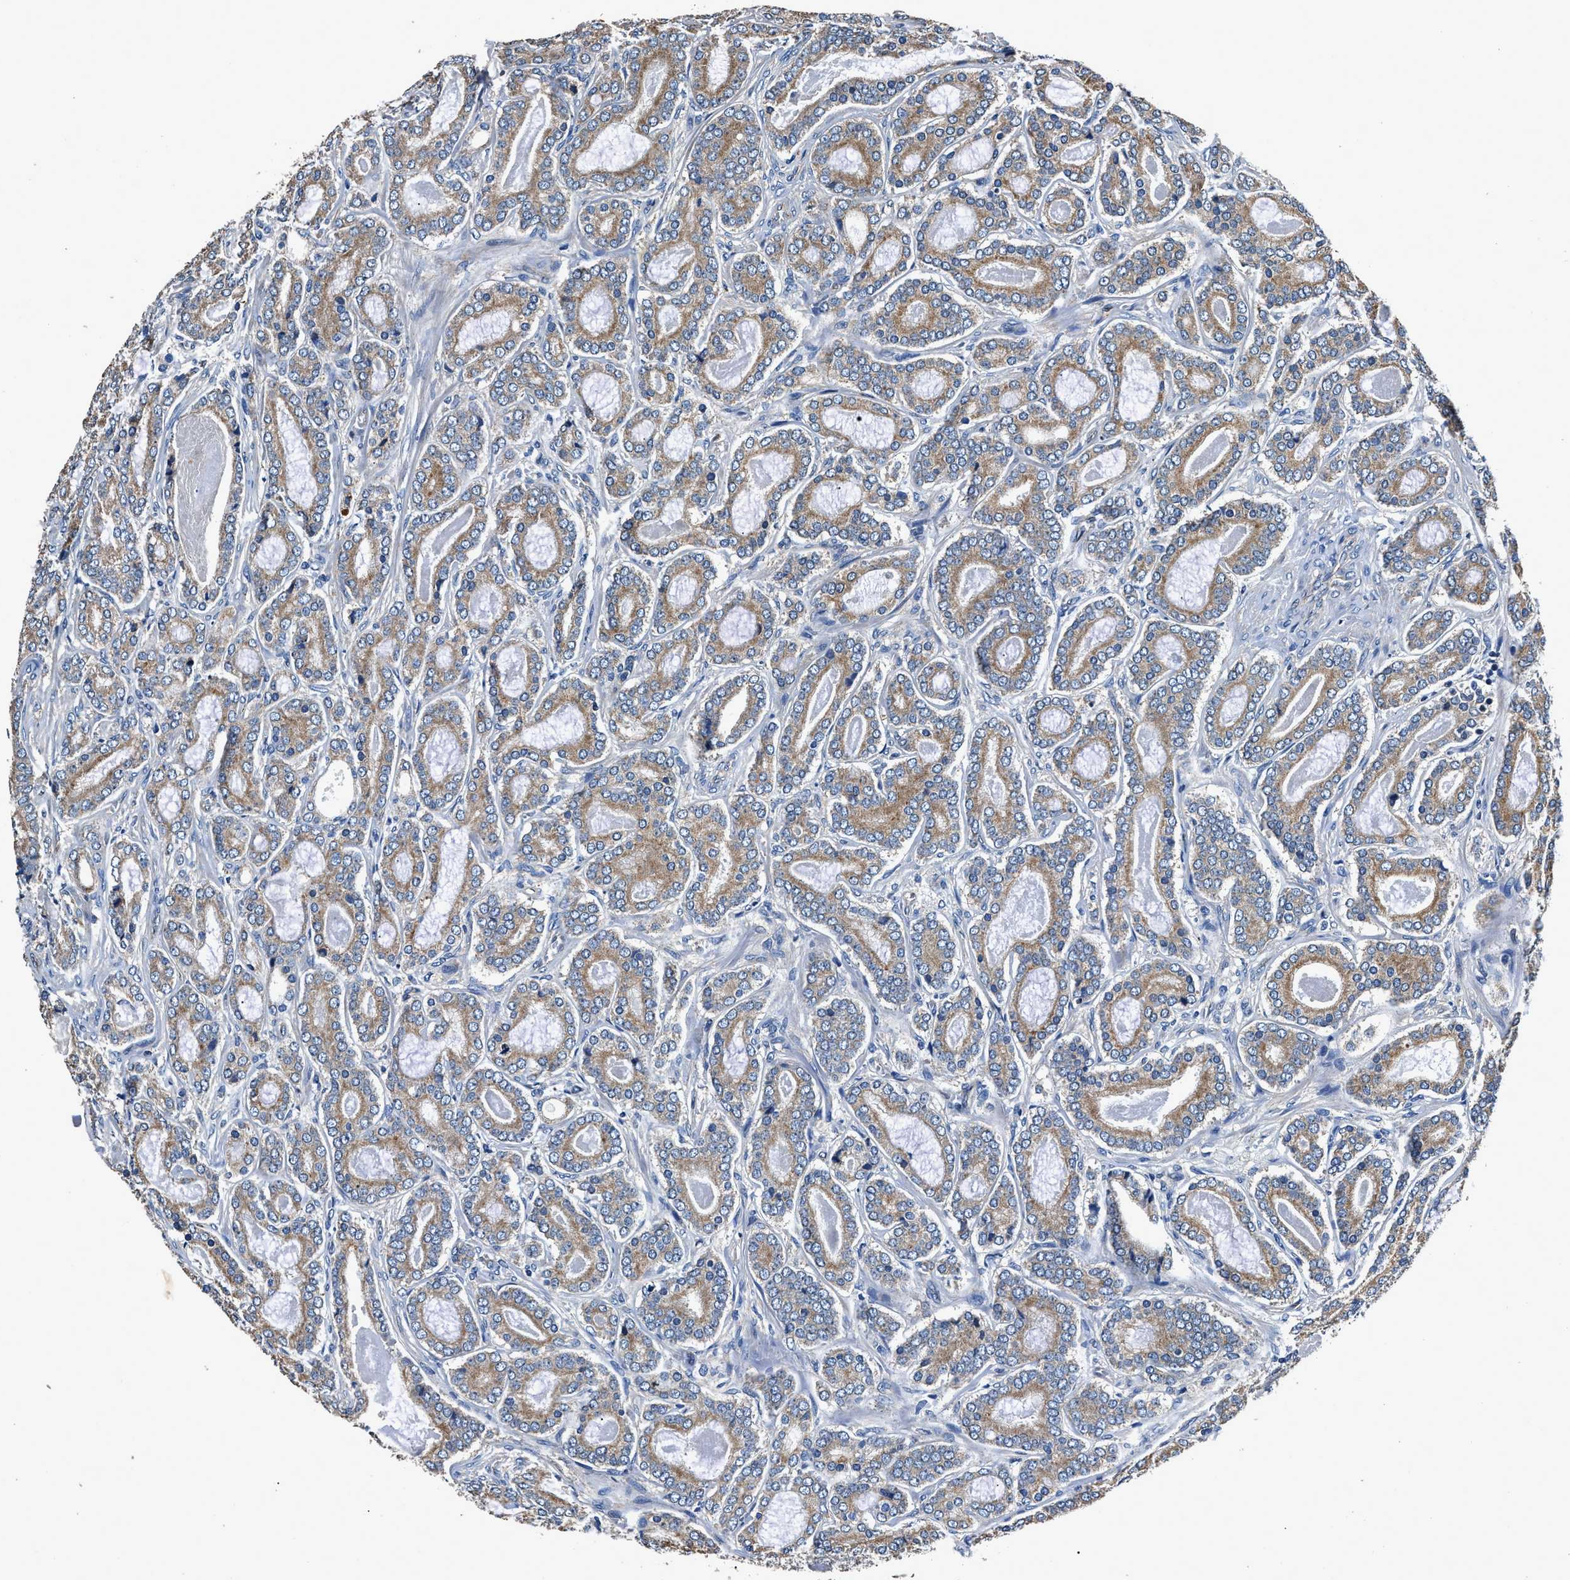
{"staining": {"intensity": "moderate", "quantity": ">75%", "location": "cytoplasmic/membranous"}, "tissue": "prostate cancer", "cell_type": "Tumor cells", "image_type": "cancer", "snomed": [{"axis": "morphology", "description": "Adenocarcinoma, High grade"}, {"axis": "topography", "description": "Prostate"}], "caption": "Protein staining demonstrates moderate cytoplasmic/membranous positivity in about >75% of tumor cells in prostate high-grade adenocarcinoma.", "gene": "DHRS7B", "patient": {"sex": "male", "age": 60}}